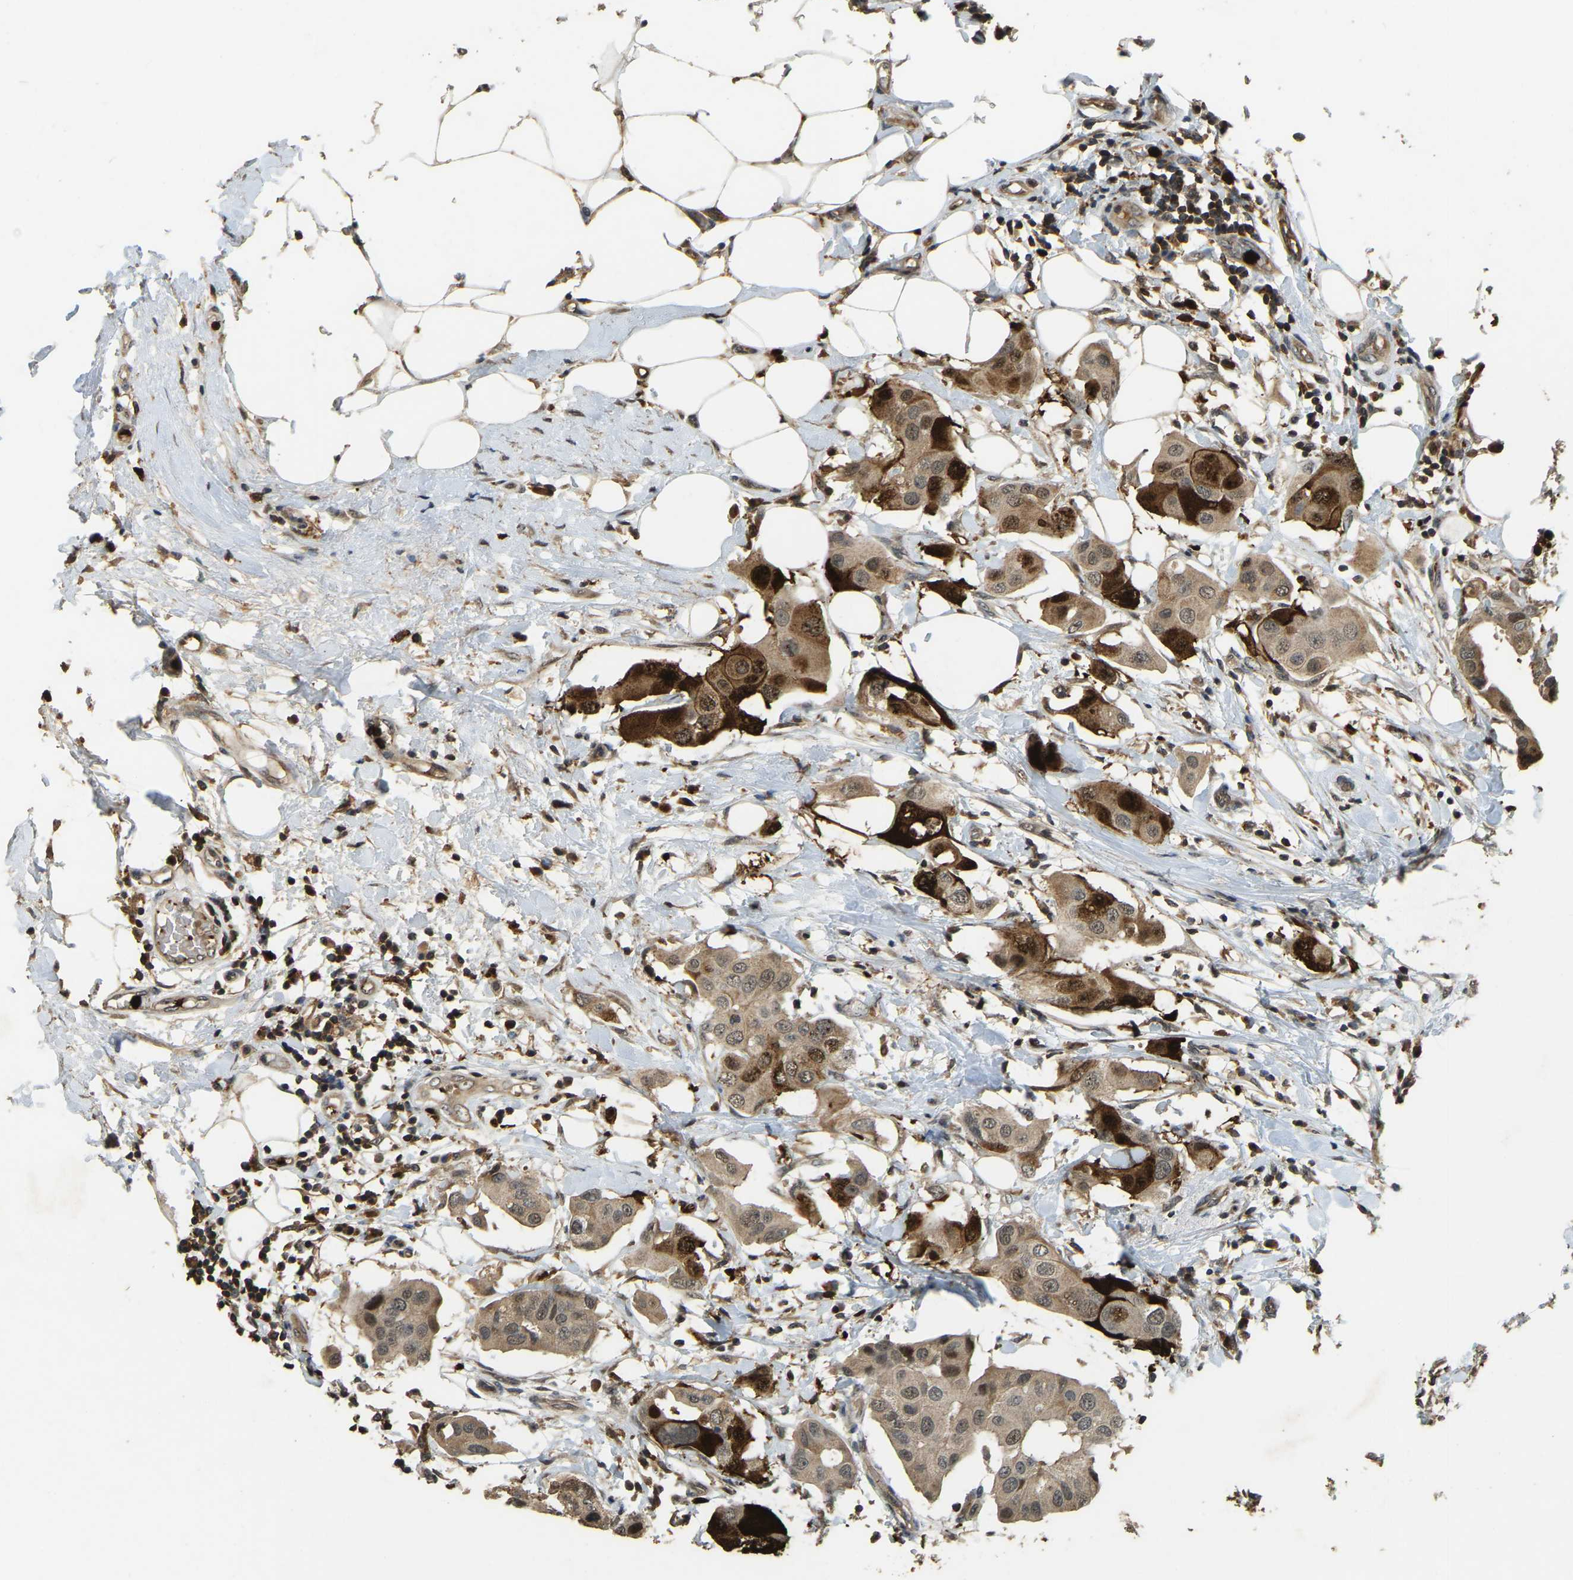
{"staining": {"intensity": "moderate", "quantity": ">75%", "location": "cytoplasmic/membranous"}, "tissue": "breast cancer", "cell_type": "Tumor cells", "image_type": "cancer", "snomed": [{"axis": "morphology", "description": "Duct carcinoma"}, {"axis": "topography", "description": "Breast"}], "caption": "Moderate cytoplasmic/membranous protein positivity is appreciated in approximately >75% of tumor cells in infiltrating ductal carcinoma (breast).", "gene": "RNF141", "patient": {"sex": "female", "age": 40}}